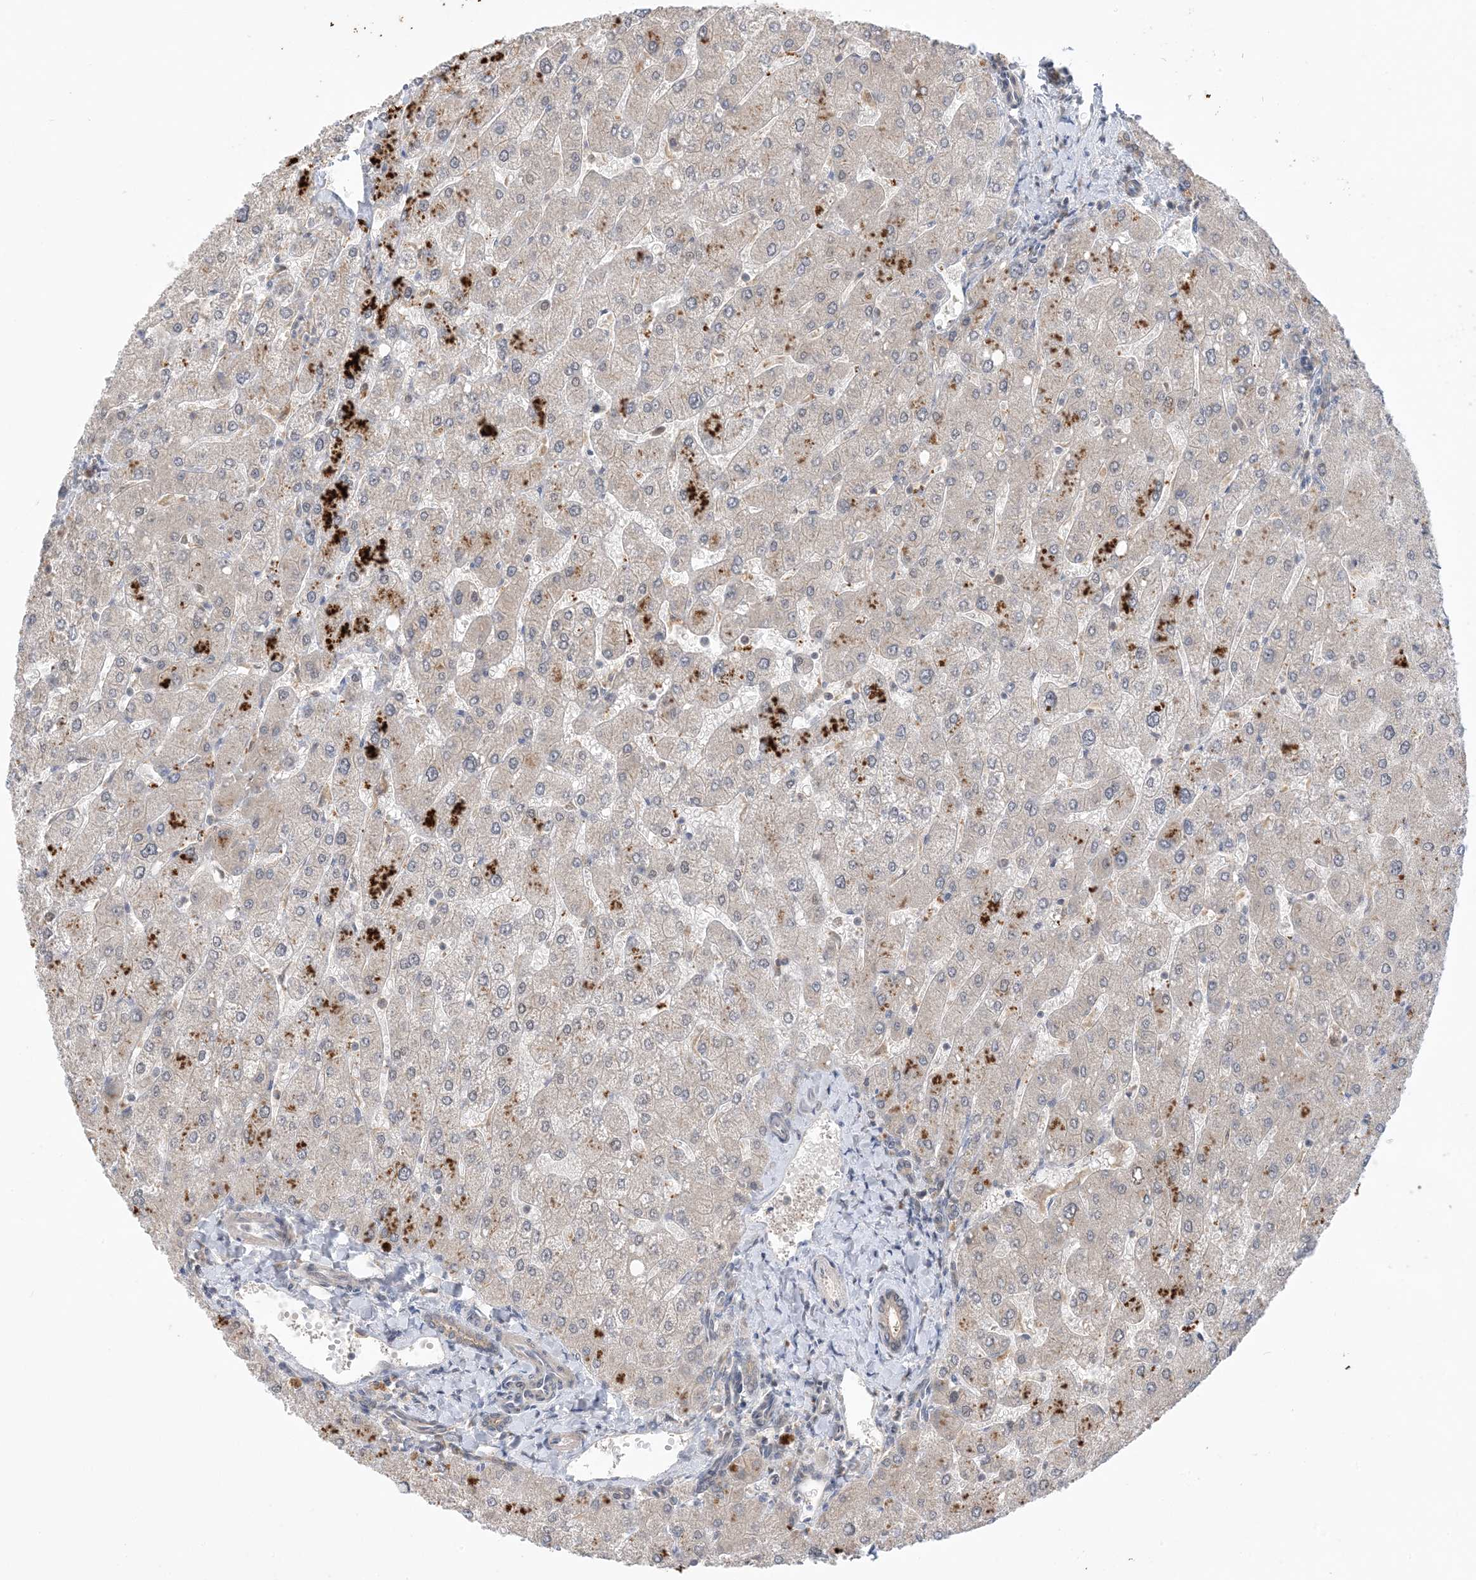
{"staining": {"intensity": "negative", "quantity": "none", "location": "none"}, "tissue": "liver", "cell_type": "Cholangiocytes", "image_type": "normal", "snomed": [{"axis": "morphology", "description": "Normal tissue, NOS"}, {"axis": "topography", "description": "Liver"}], "caption": "High magnification brightfield microscopy of benign liver stained with DAB (brown) and counterstained with hematoxylin (blue): cholangiocytes show no significant expression.", "gene": "WDR26", "patient": {"sex": "male", "age": 55}}